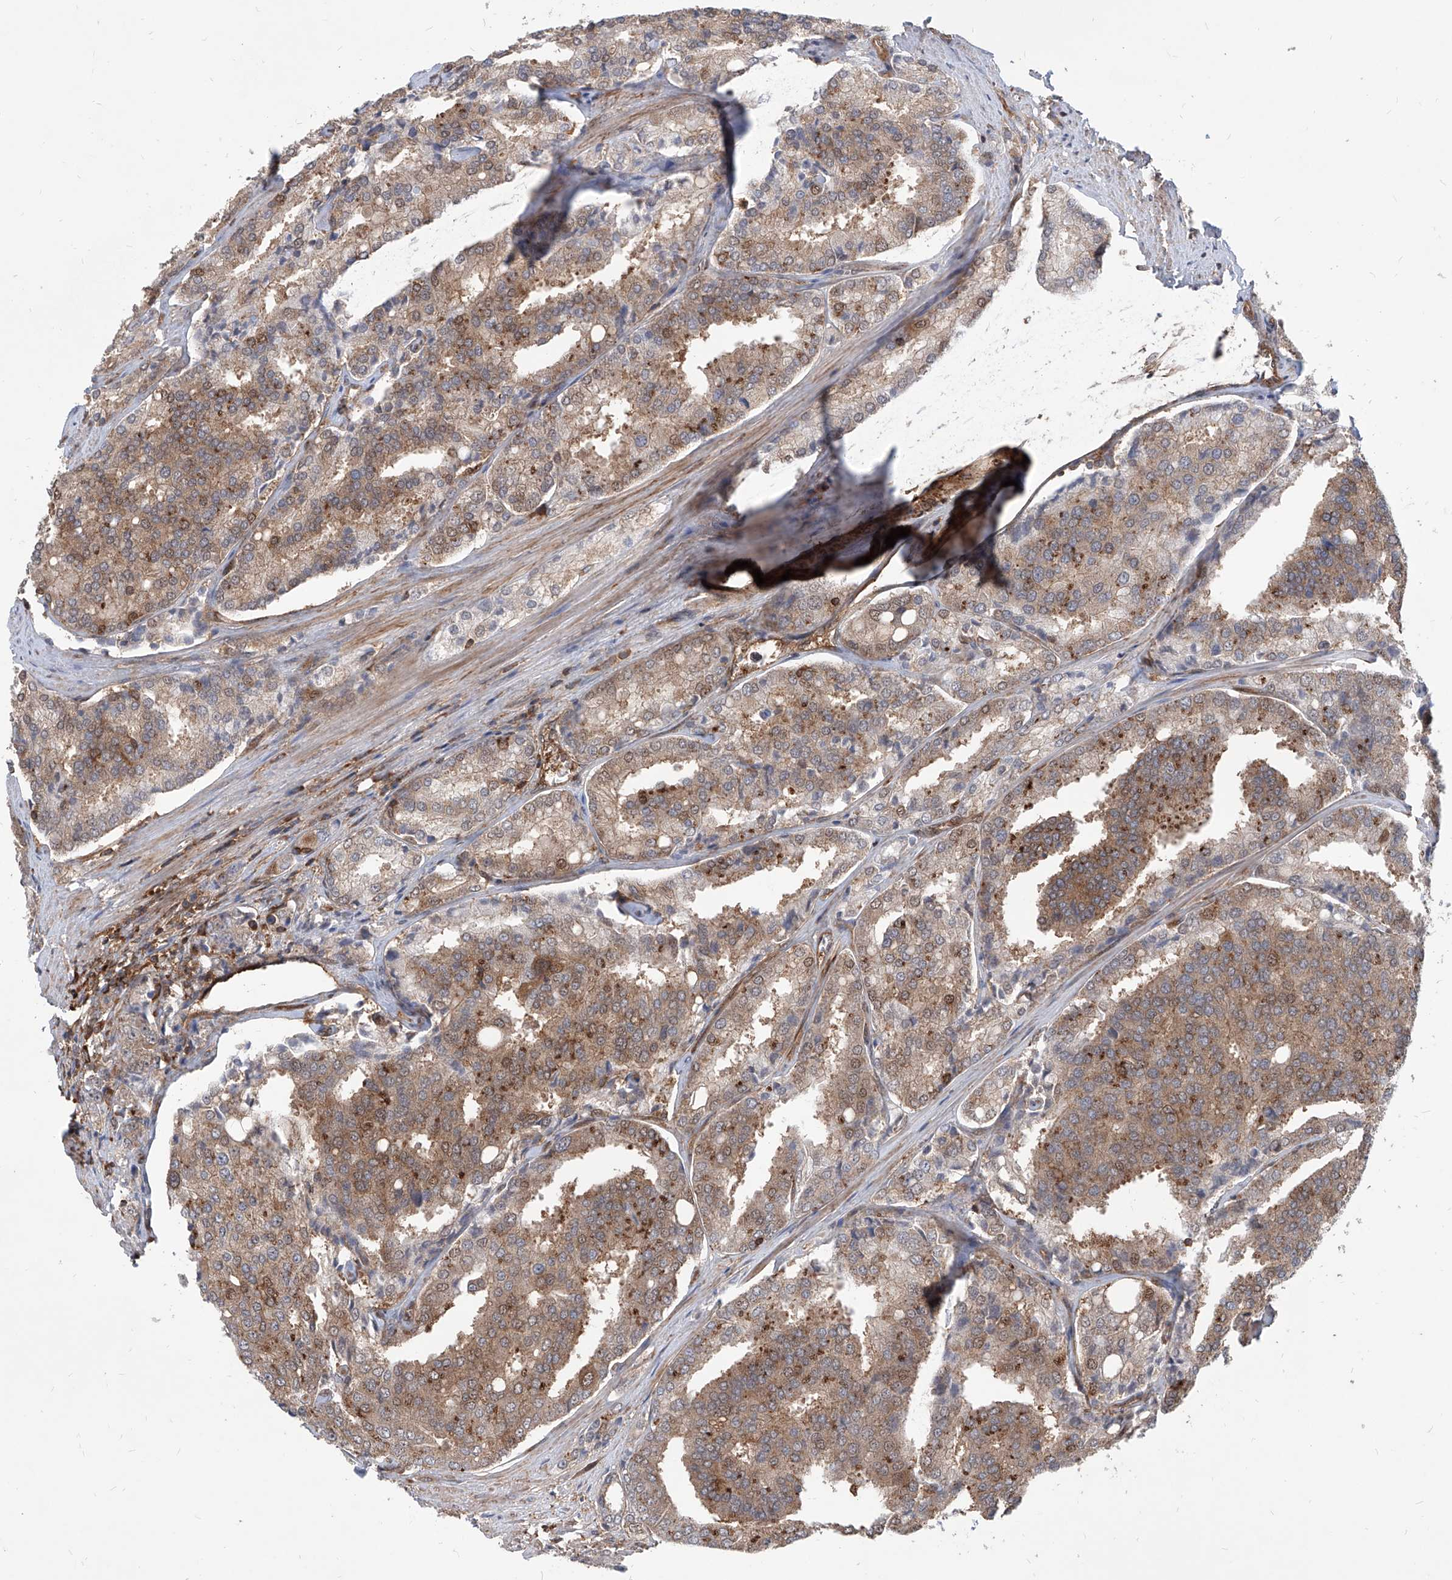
{"staining": {"intensity": "moderate", "quantity": ">75%", "location": "cytoplasmic/membranous,nuclear"}, "tissue": "prostate cancer", "cell_type": "Tumor cells", "image_type": "cancer", "snomed": [{"axis": "morphology", "description": "Adenocarcinoma, High grade"}, {"axis": "topography", "description": "Prostate"}], "caption": "IHC of prostate cancer (adenocarcinoma (high-grade)) displays medium levels of moderate cytoplasmic/membranous and nuclear positivity in approximately >75% of tumor cells.", "gene": "MAGED2", "patient": {"sex": "male", "age": 50}}